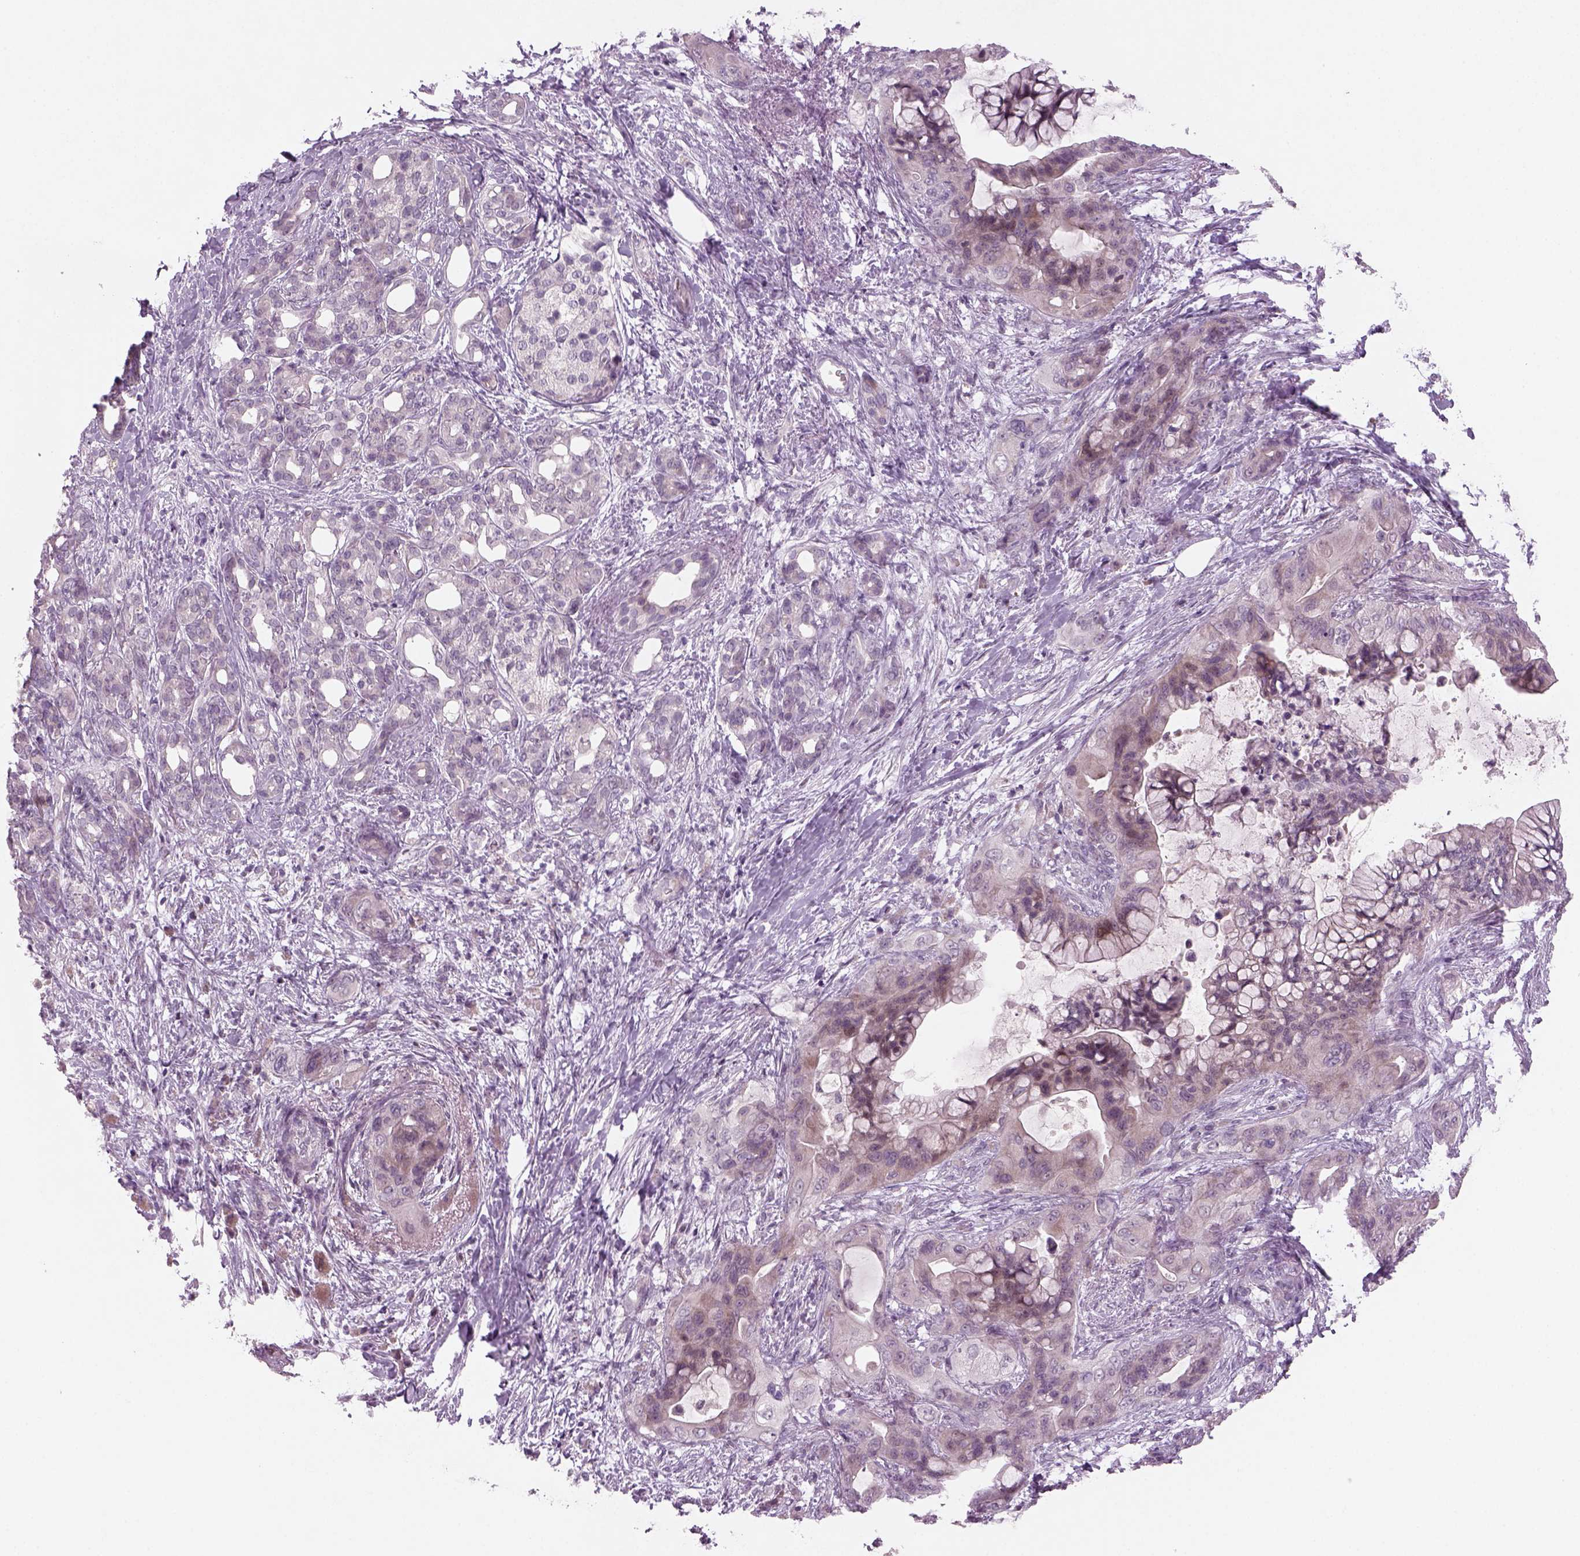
{"staining": {"intensity": "negative", "quantity": "none", "location": "none"}, "tissue": "pancreatic cancer", "cell_type": "Tumor cells", "image_type": "cancer", "snomed": [{"axis": "morphology", "description": "Adenocarcinoma, NOS"}, {"axis": "topography", "description": "Pancreas"}], "caption": "IHC photomicrograph of adenocarcinoma (pancreatic) stained for a protein (brown), which displays no positivity in tumor cells.", "gene": "PENK", "patient": {"sex": "male", "age": 71}}